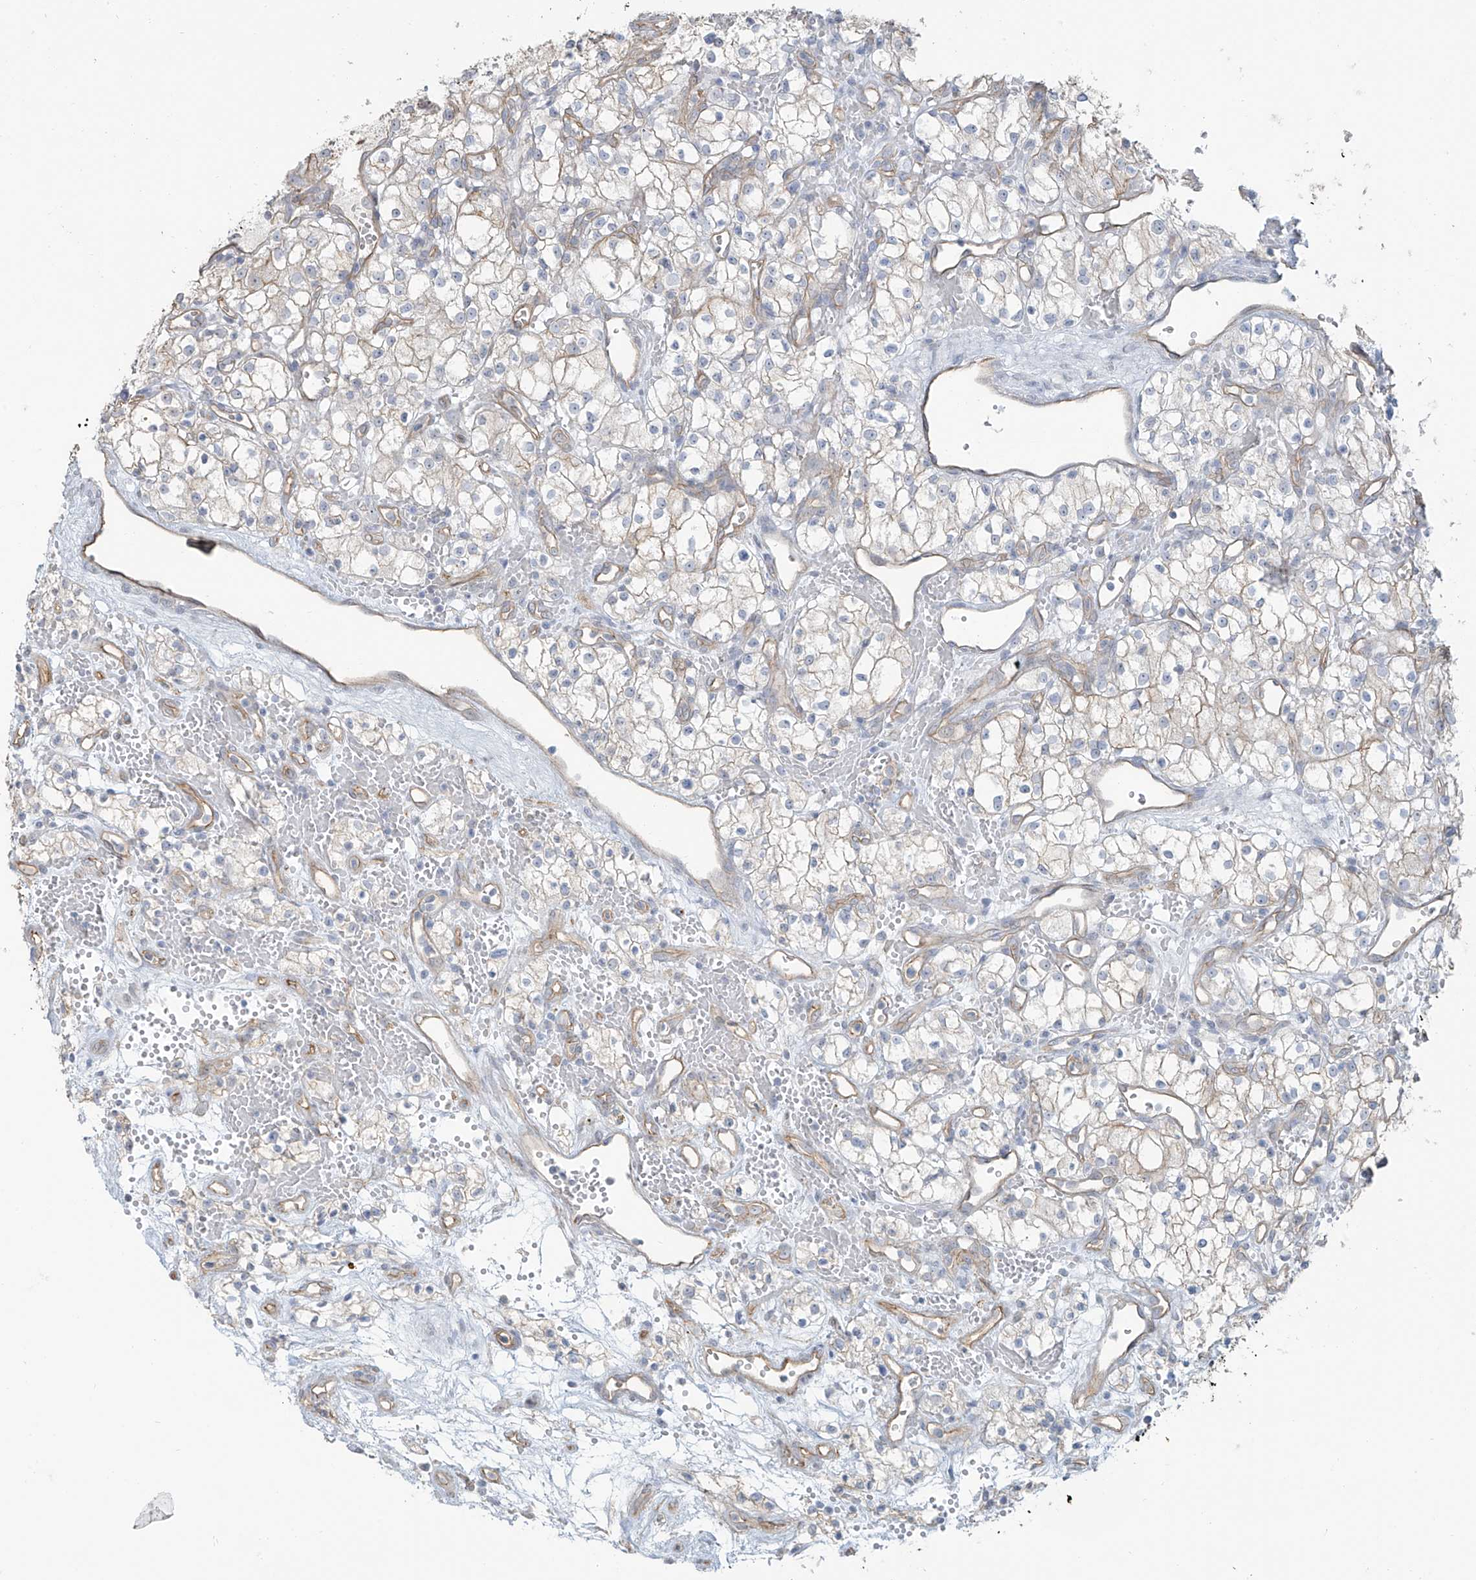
{"staining": {"intensity": "negative", "quantity": "none", "location": "none"}, "tissue": "renal cancer", "cell_type": "Tumor cells", "image_type": "cancer", "snomed": [{"axis": "morphology", "description": "Adenocarcinoma, NOS"}, {"axis": "topography", "description": "Kidney"}], "caption": "Immunohistochemistry (IHC) image of neoplastic tissue: adenocarcinoma (renal) stained with DAB exhibits no significant protein staining in tumor cells.", "gene": "TUBE1", "patient": {"sex": "male", "age": 59}}